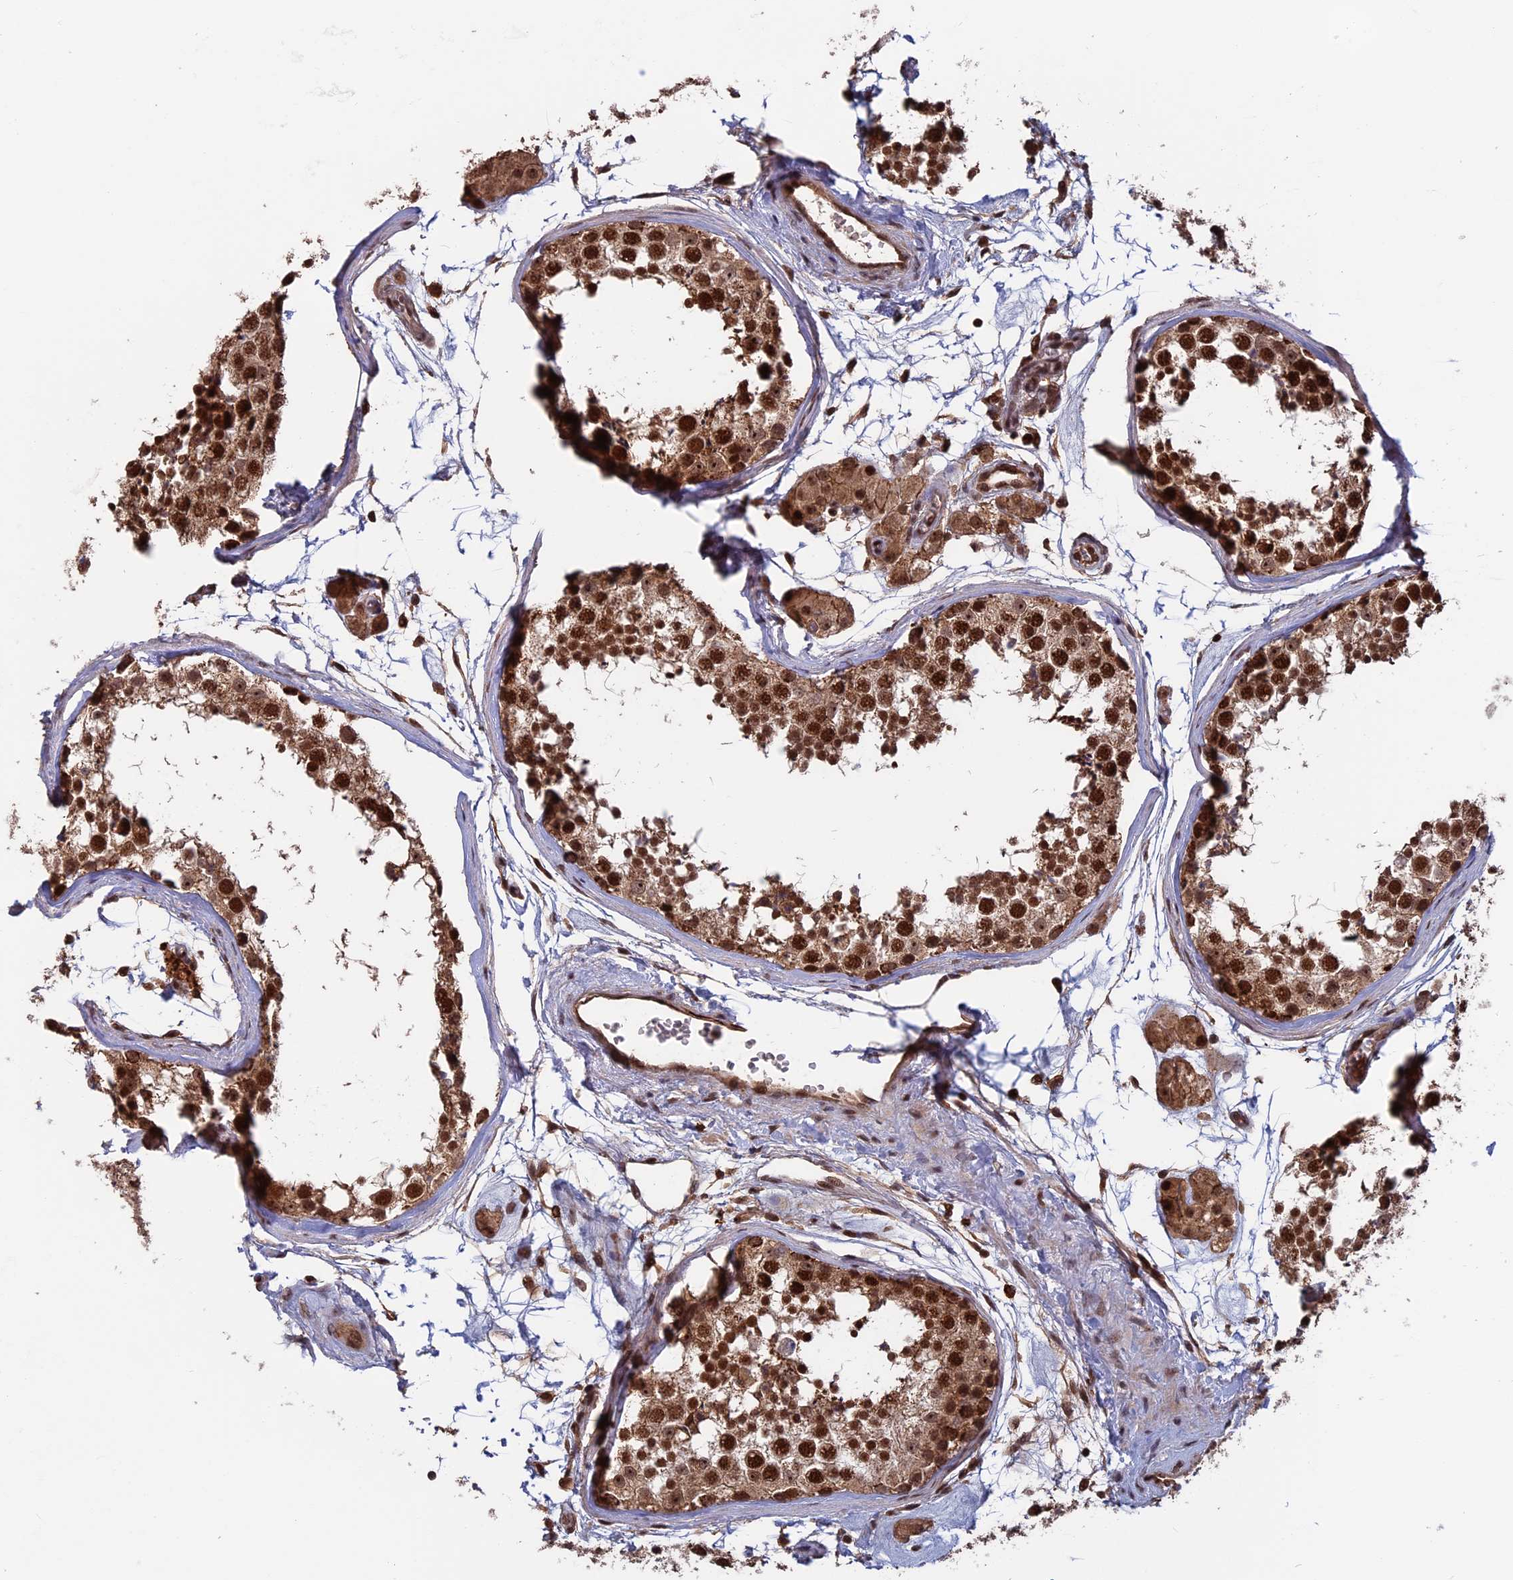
{"staining": {"intensity": "strong", "quantity": ">75%", "location": "cytoplasmic/membranous,nuclear"}, "tissue": "testis", "cell_type": "Cells in seminiferous ducts", "image_type": "normal", "snomed": [{"axis": "morphology", "description": "Normal tissue, NOS"}, {"axis": "topography", "description": "Testis"}], "caption": "Strong cytoplasmic/membranous,nuclear positivity for a protein is identified in approximately >75% of cells in seminiferous ducts of benign testis using immunohistochemistry.", "gene": "CACTIN", "patient": {"sex": "male", "age": 56}}